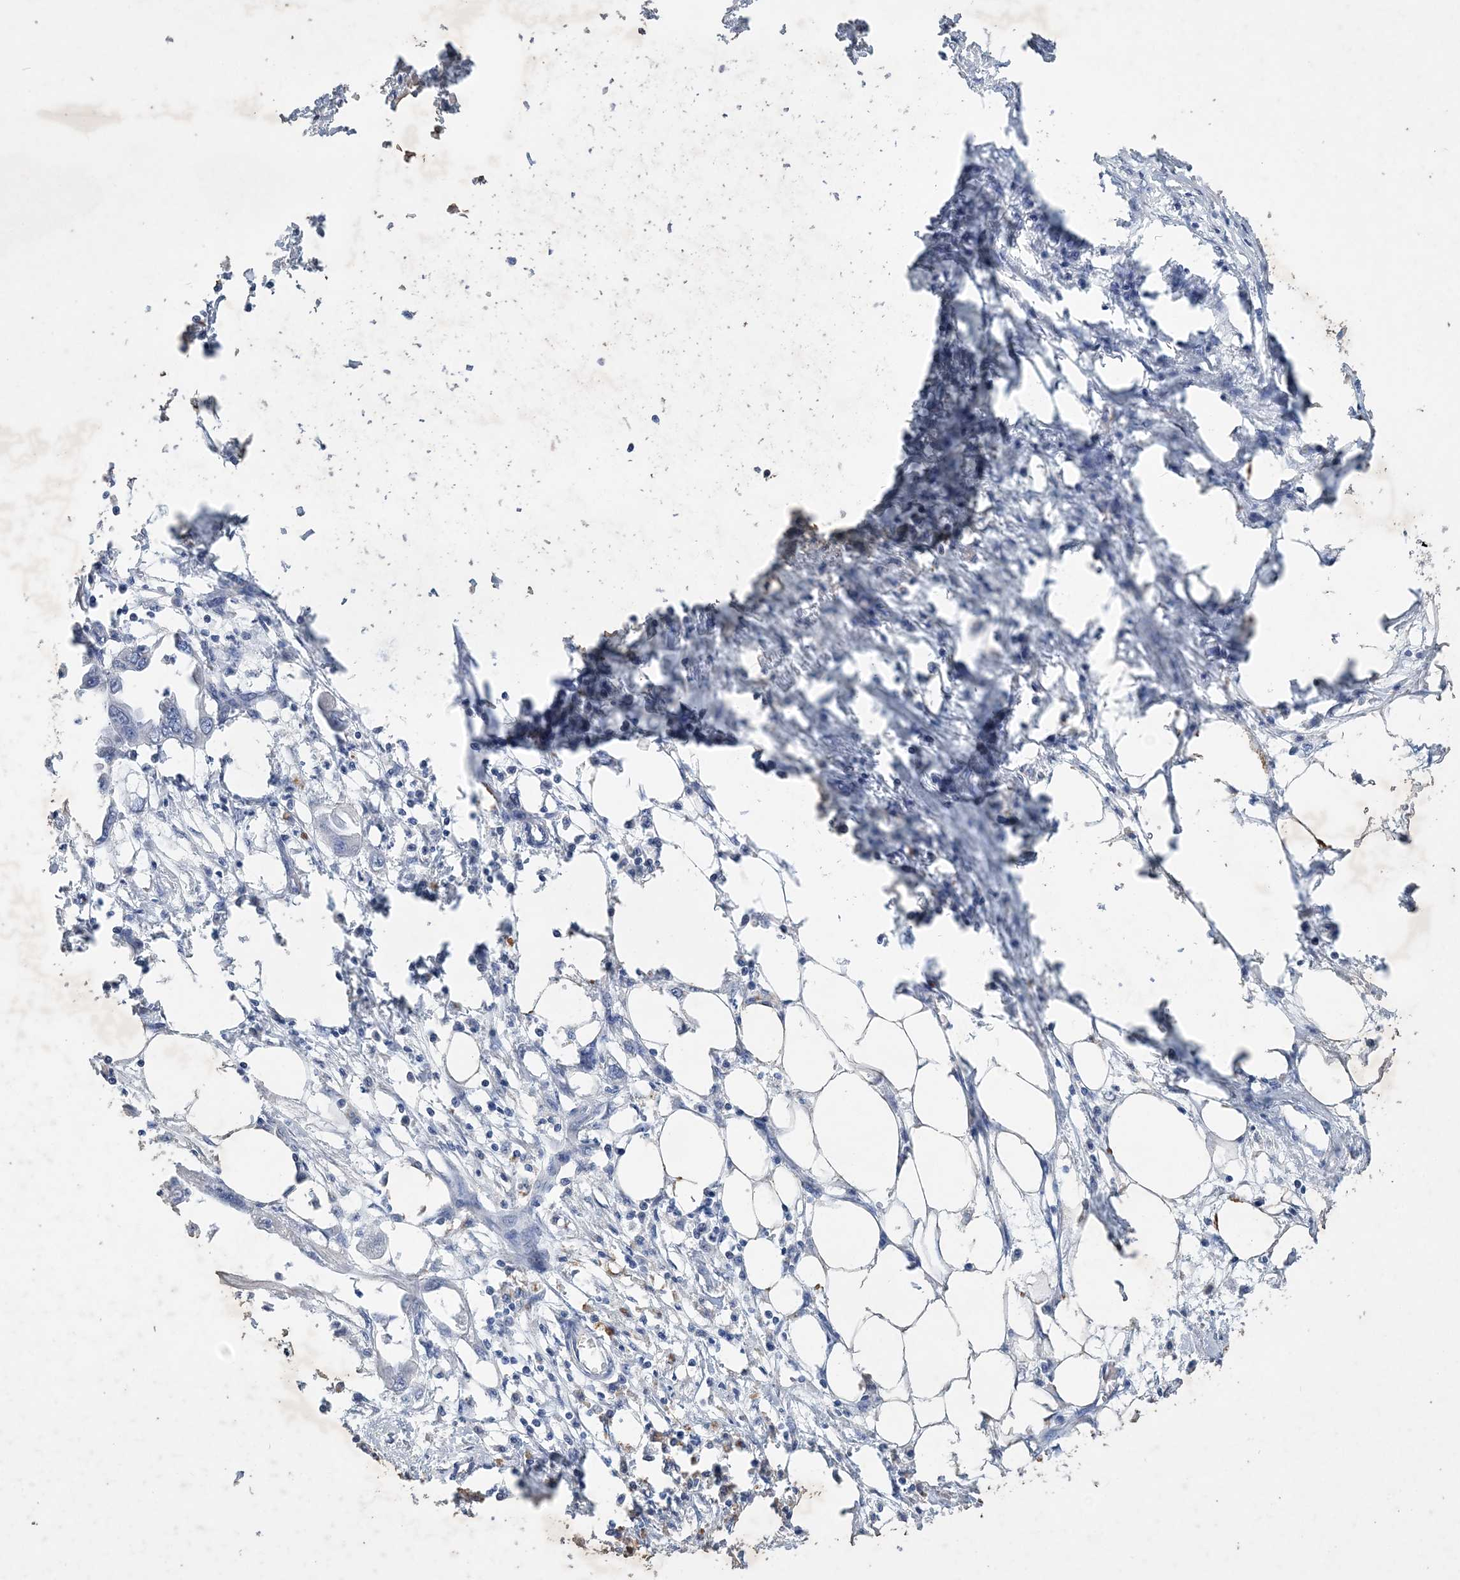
{"staining": {"intensity": "negative", "quantity": "none", "location": "none"}, "tissue": "endometrial cancer", "cell_type": "Tumor cells", "image_type": "cancer", "snomed": [{"axis": "morphology", "description": "Adenocarcinoma, NOS"}, {"axis": "morphology", "description": "Adenocarcinoma, metastatic, NOS"}, {"axis": "topography", "description": "Adipose tissue"}, {"axis": "topography", "description": "Endometrium"}], "caption": "Immunohistochemical staining of endometrial cancer shows no significant positivity in tumor cells.", "gene": "COPS8", "patient": {"sex": "female", "age": 67}}